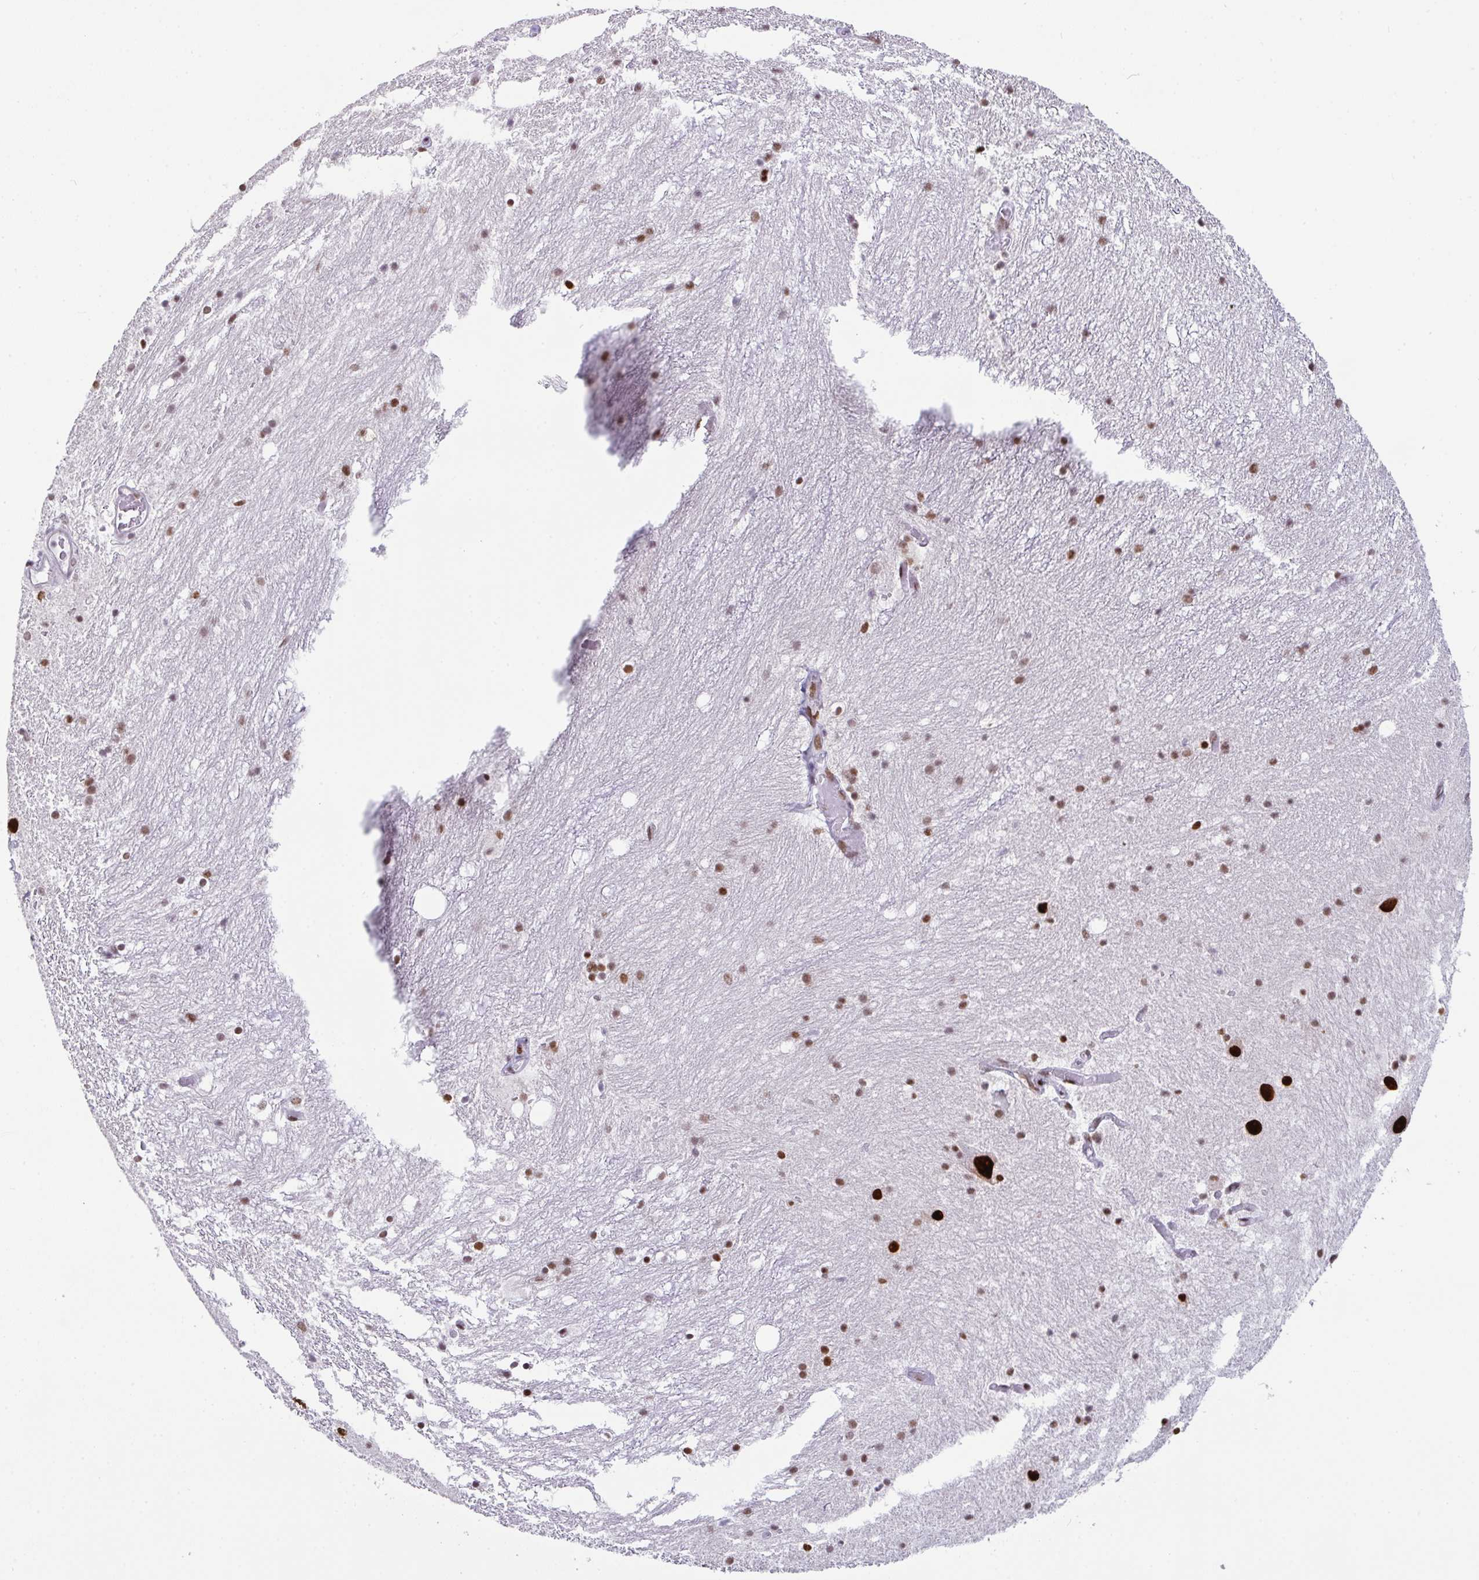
{"staining": {"intensity": "moderate", "quantity": ">75%", "location": "nuclear"}, "tissue": "hippocampus", "cell_type": "Glial cells", "image_type": "normal", "snomed": [{"axis": "morphology", "description": "Normal tissue, NOS"}, {"axis": "topography", "description": "Hippocampus"}], "caption": "Immunohistochemistry (IHC) photomicrograph of unremarkable hippocampus: human hippocampus stained using IHC reveals medium levels of moderate protein expression localized specifically in the nuclear of glial cells, appearing as a nuclear brown color.", "gene": "CLP1", "patient": {"sex": "female", "age": 52}}